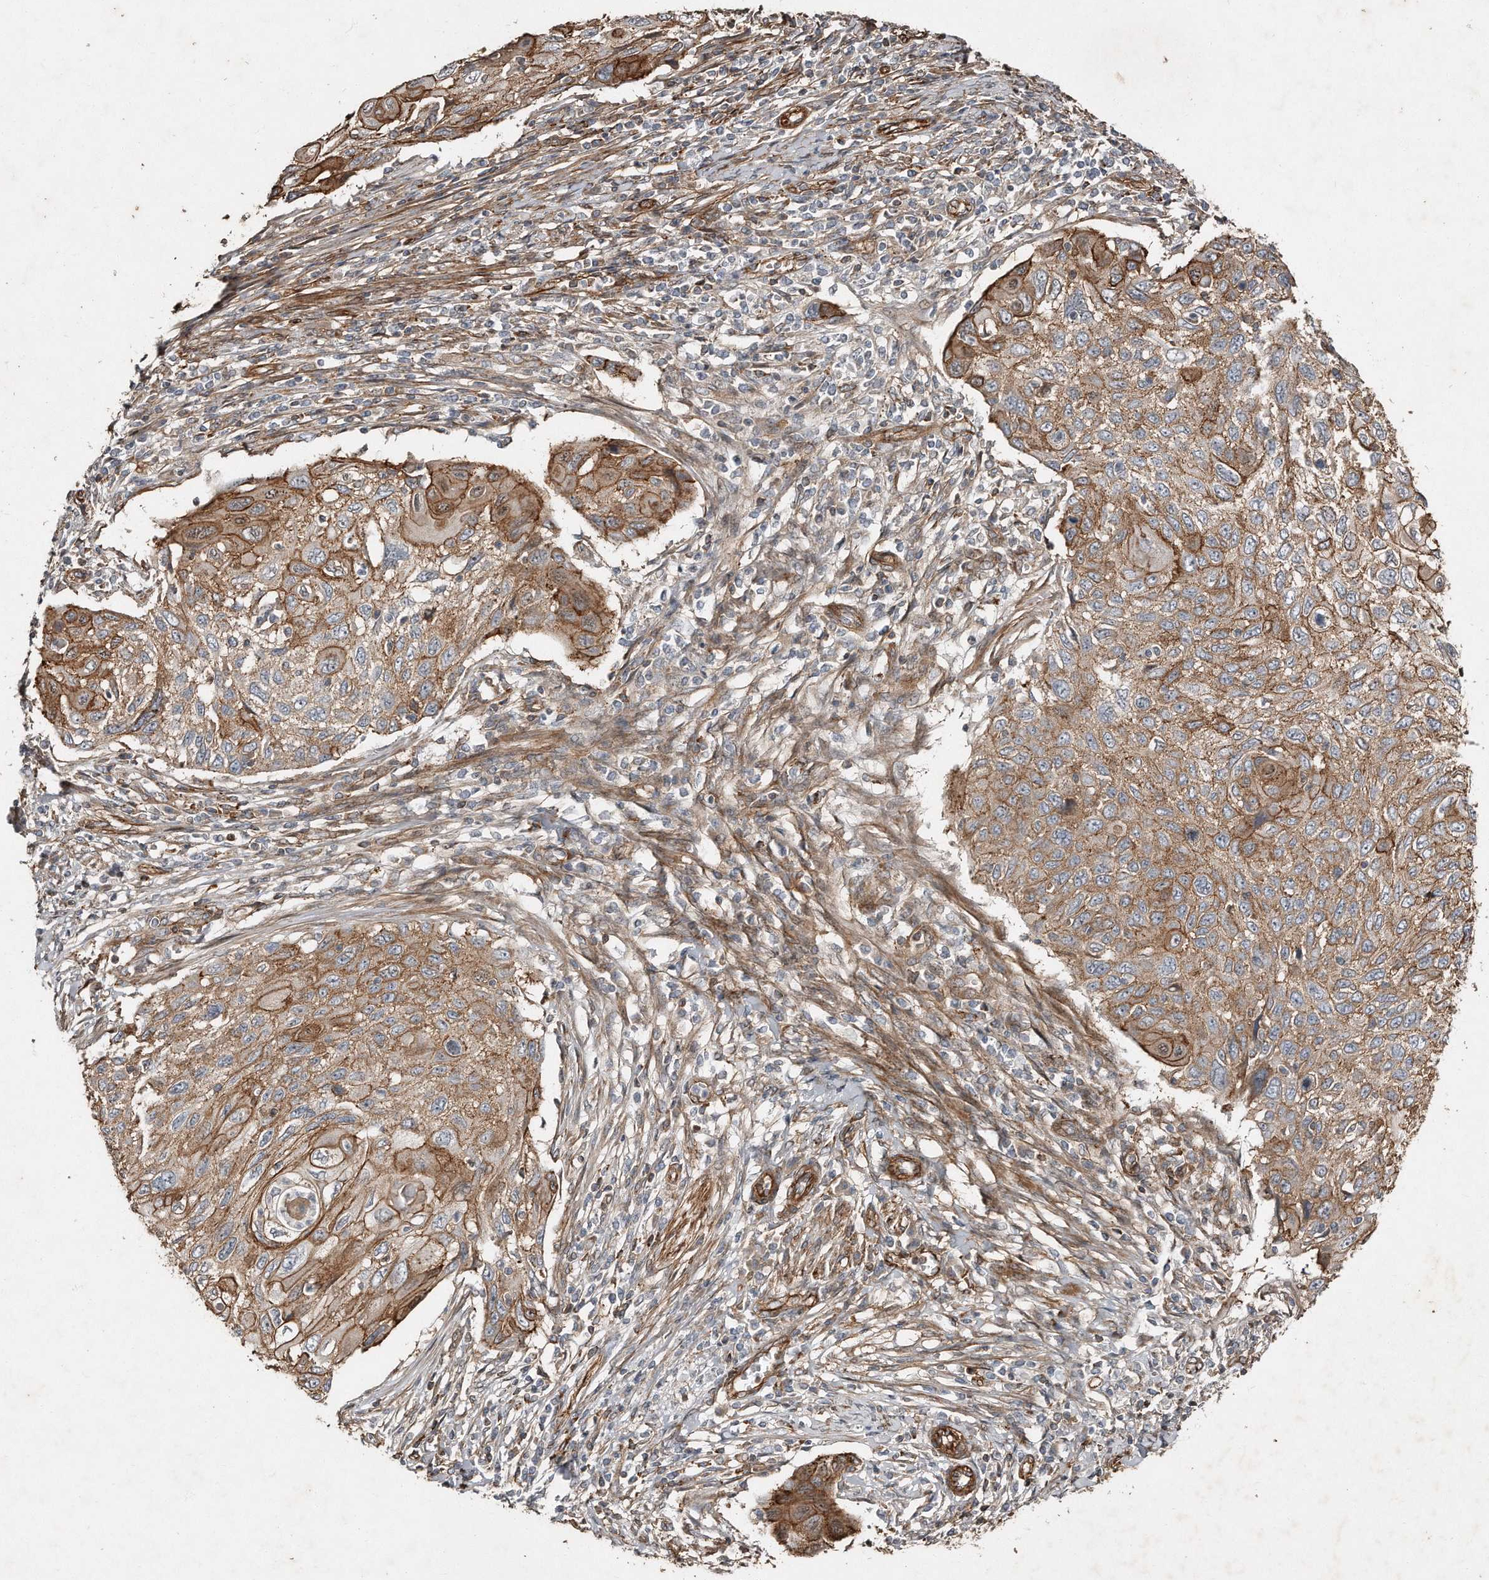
{"staining": {"intensity": "moderate", "quantity": ">75%", "location": "cytoplasmic/membranous"}, "tissue": "cervical cancer", "cell_type": "Tumor cells", "image_type": "cancer", "snomed": [{"axis": "morphology", "description": "Squamous cell carcinoma, NOS"}, {"axis": "topography", "description": "Cervix"}], "caption": "A brown stain shows moderate cytoplasmic/membranous staining of a protein in cervical squamous cell carcinoma tumor cells. (Brightfield microscopy of DAB IHC at high magnification).", "gene": "SNAP47", "patient": {"sex": "female", "age": 70}}